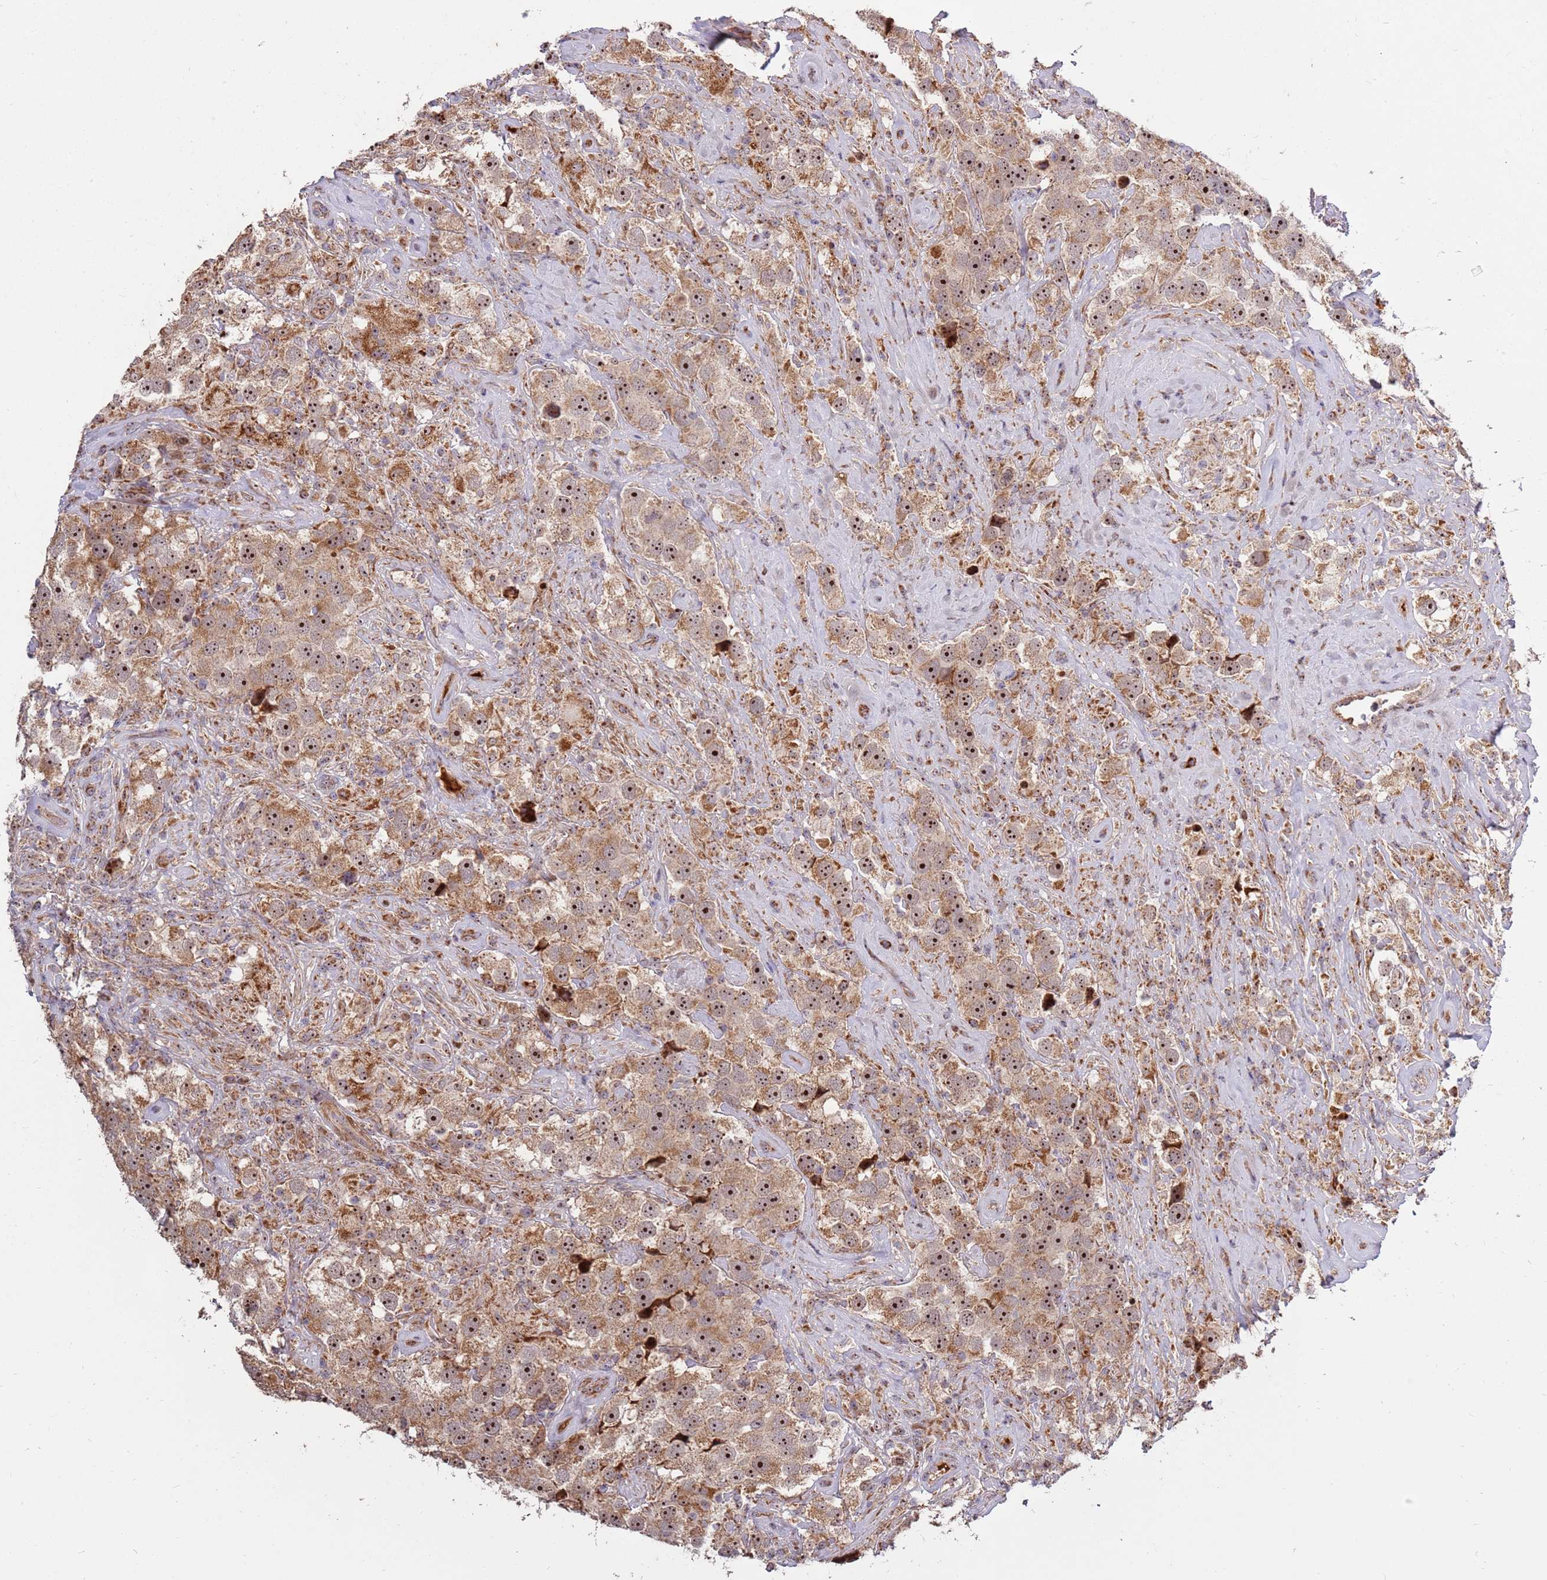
{"staining": {"intensity": "strong", "quantity": ">75%", "location": "cytoplasmic/membranous,nuclear"}, "tissue": "testis cancer", "cell_type": "Tumor cells", "image_type": "cancer", "snomed": [{"axis": "morphology", "description": "Seminoma, NOS"}, {"axis": "topography", "description": "Testis"}], "caption": "There is high levels of strong cytoplasmic/membranous and nuclear positivity in tumor cells of testis seminoma, as demonstrated by immunohistochemical staining (brown color).", "gene": "KIF25", "patient": {"sex": "male", "age": 49}}